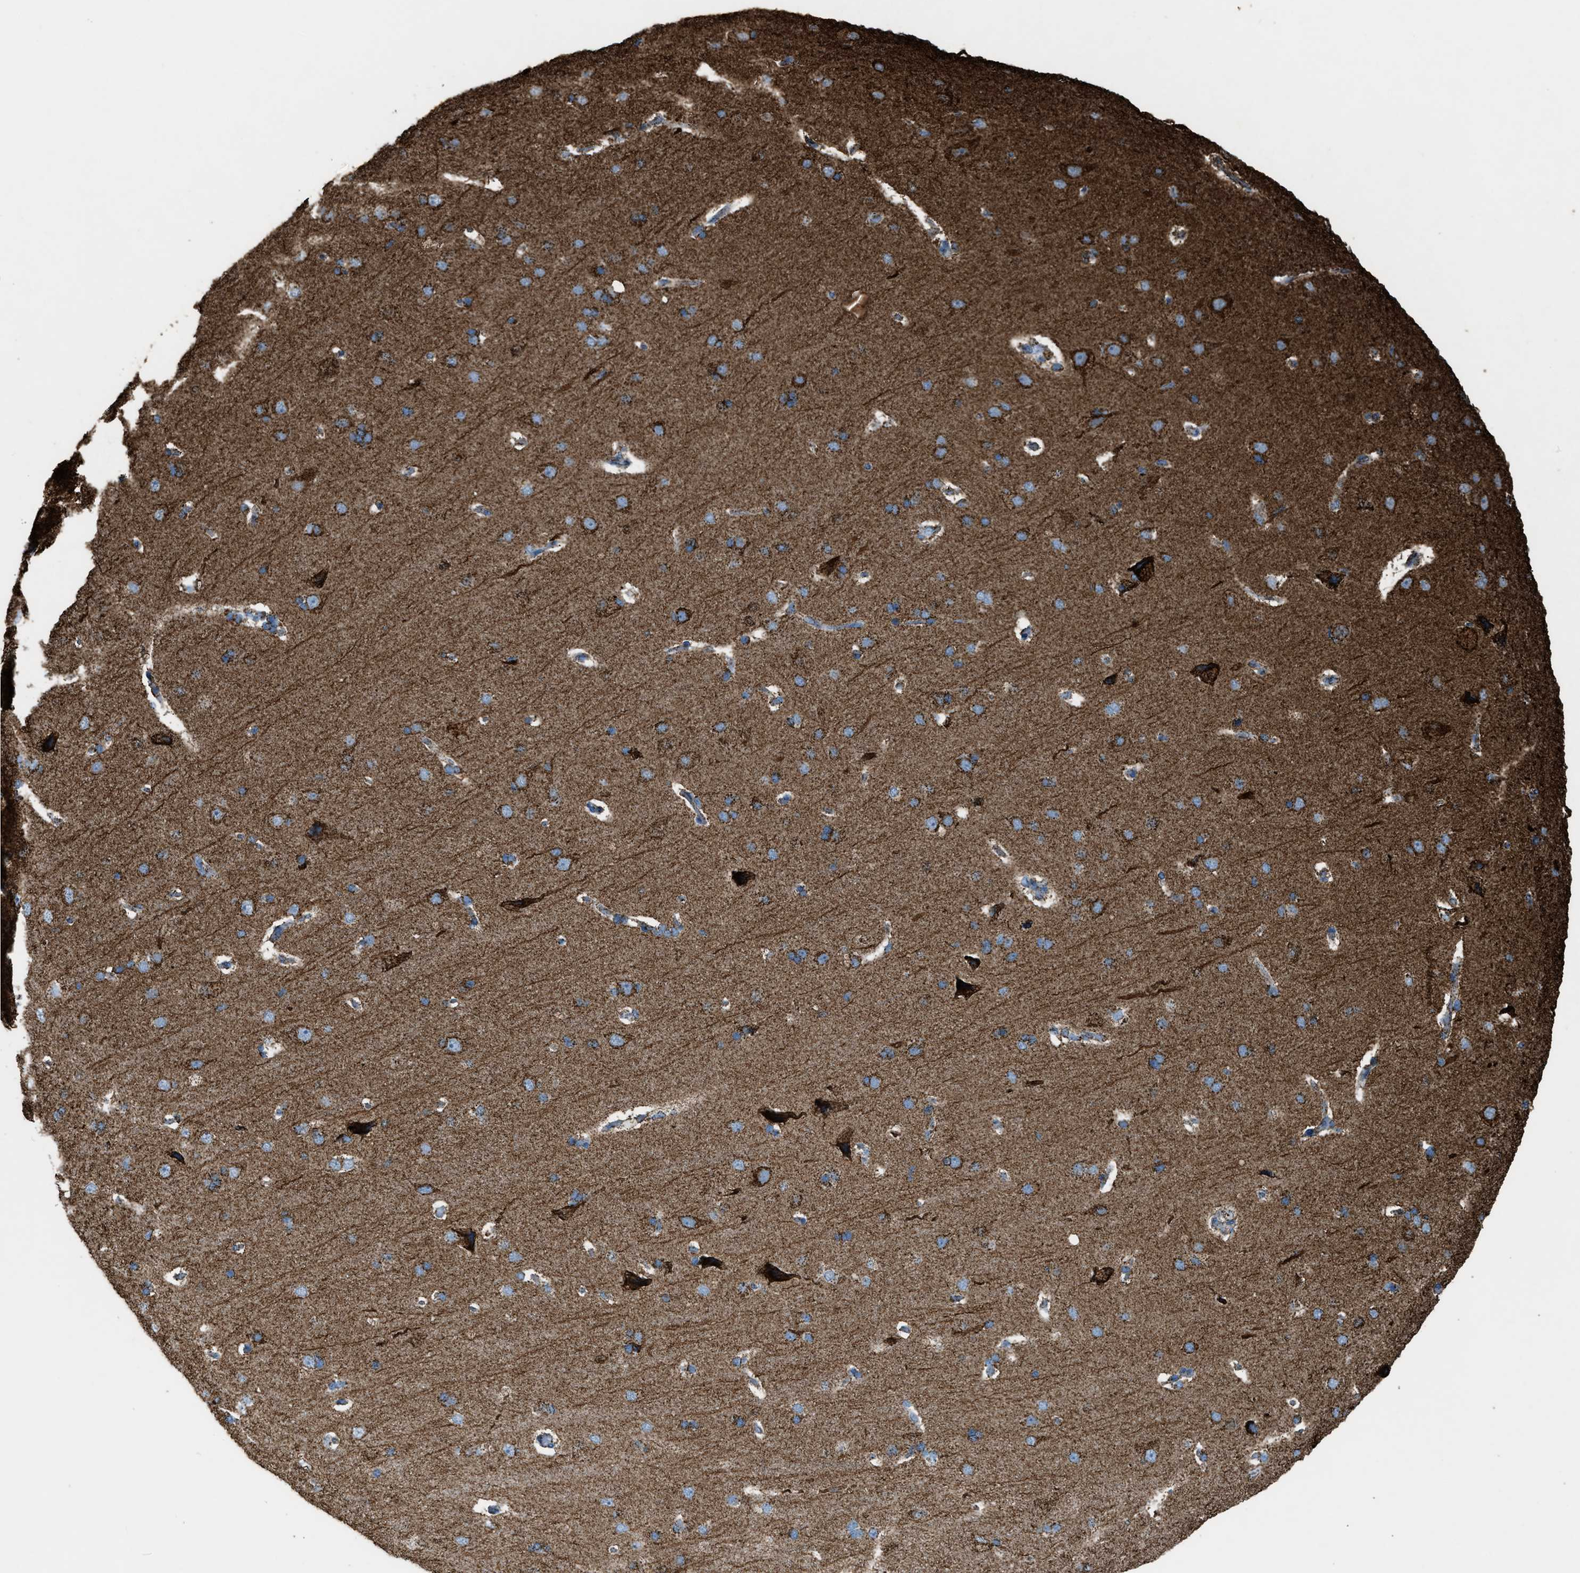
{"staining": {"intensity": "moderate", "quantity": ">75%", "location": "cytoplasmic/membranous"}, "tissue": "cerebral cortex", "cell_type": "Endothelial cells", "image_type": "normal", "snomed": [{"axis": "morphology", "description": "Normal tissue, NOS"}, {"axis": "topography", "description": "Cerebral cortex"}], "caption": "Protein expression analysis of normal human cerebral cortex reveals moderate cytoplasmic/membranous positivity in about >75% of endothelial cells. (IHC, brightfield microscopy, high magnification).", "gene": "MDH2", "patient": {"sex": "male", "age": 62}}